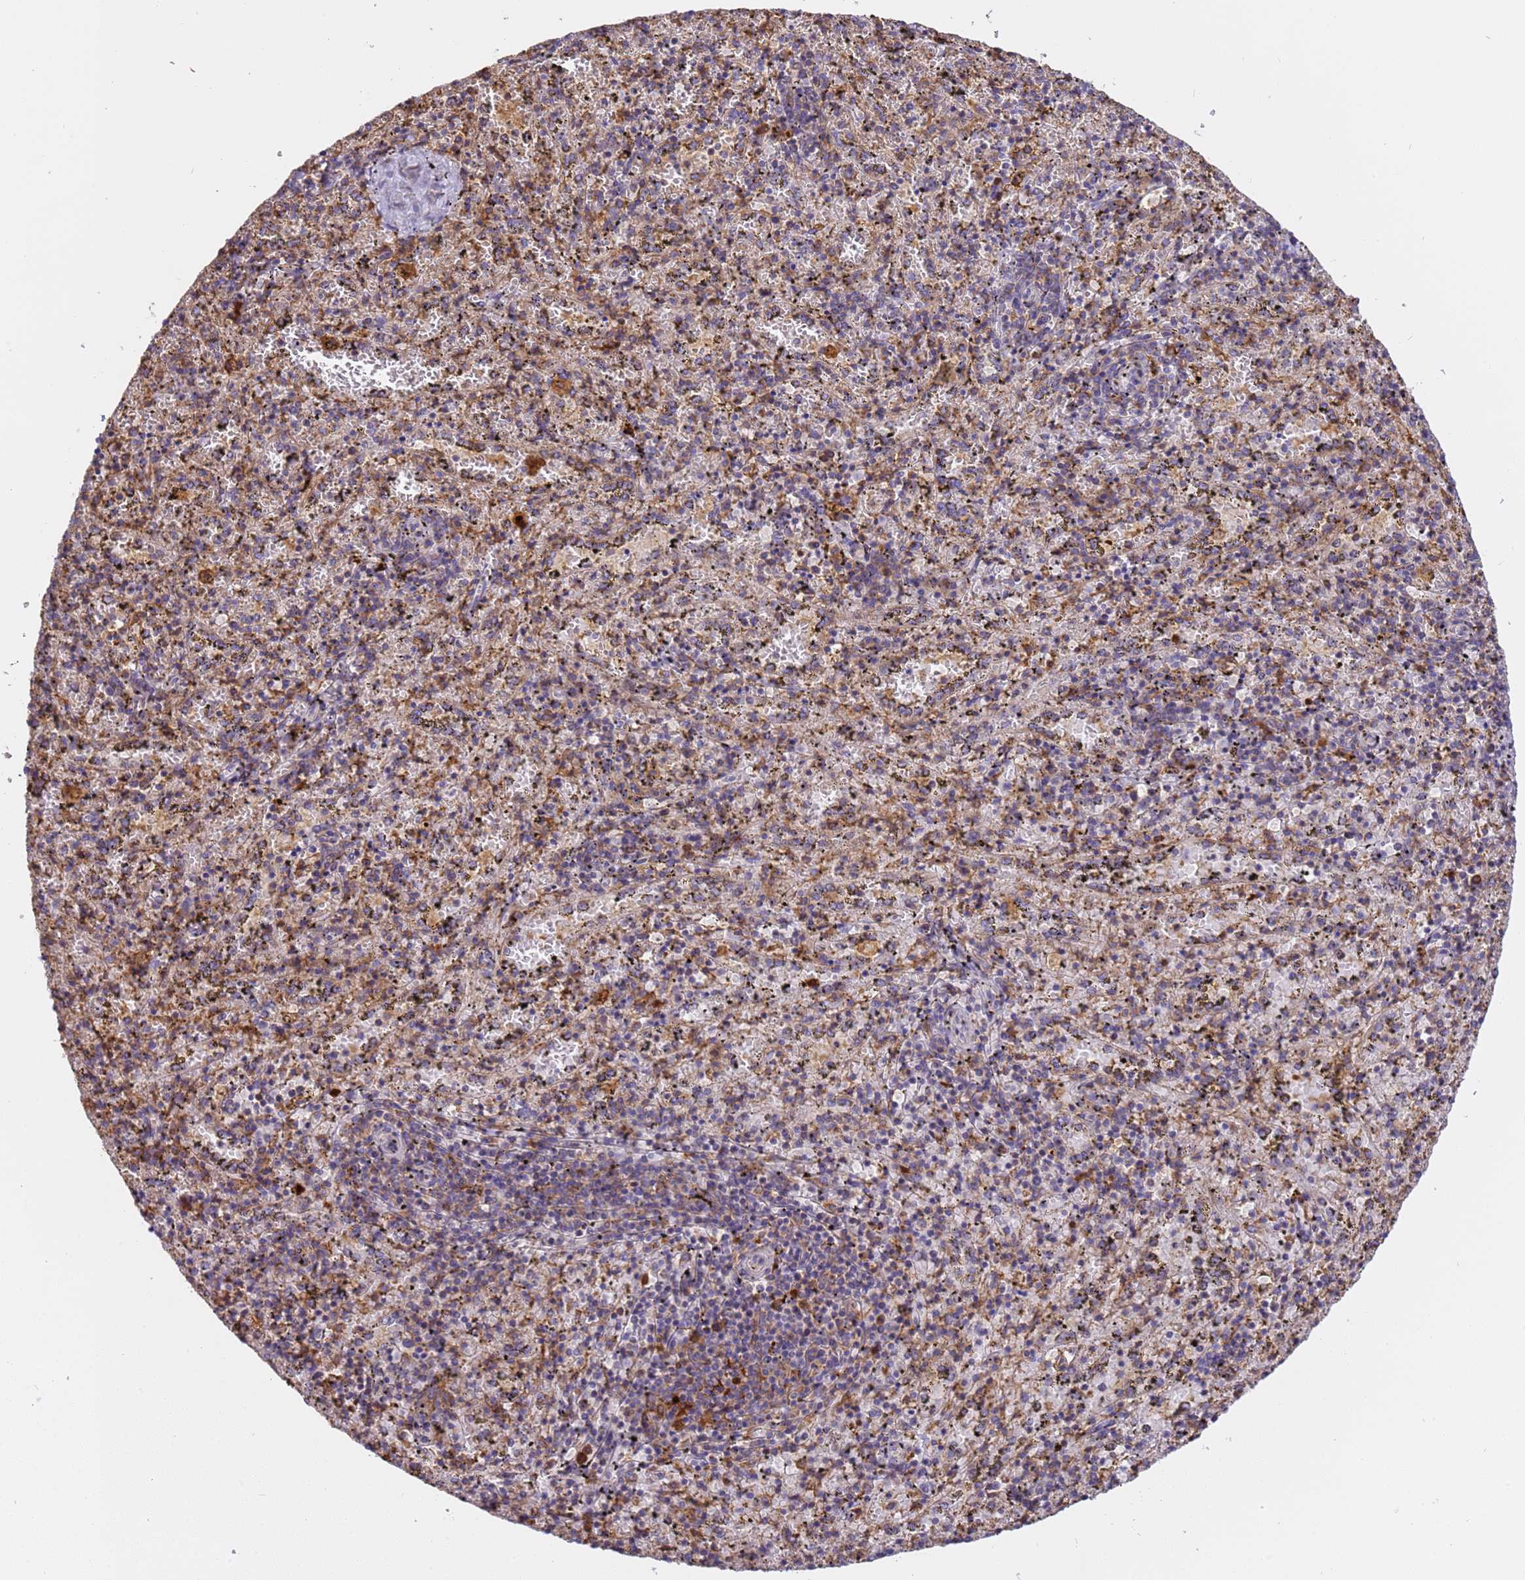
{"staining": {"intensity": "moderate", "quantity": "<25%", "location": "cytoplasmic/membranous"}, "tissue": "spleen", "cell_type": "Cells in red pulp", "image_type": "normal", "snomed": [{"axis": "morphology", "description": "Normal tissue, NOS"}, {"axis": "topography", "description": "Spleen"}], "caption": "Immunohistochemistry (IHC) photomicrograph of unremarkable spleen: human spleen stained using IHC shows low levels of moderate protein expression localized specifically in the cytoplasmic/membranous of cells in red pulp, appearing as a cytoplasmic/membranous brown color.", "gene": "M6PR", "patient": {"sex": "male", "age": 11}}